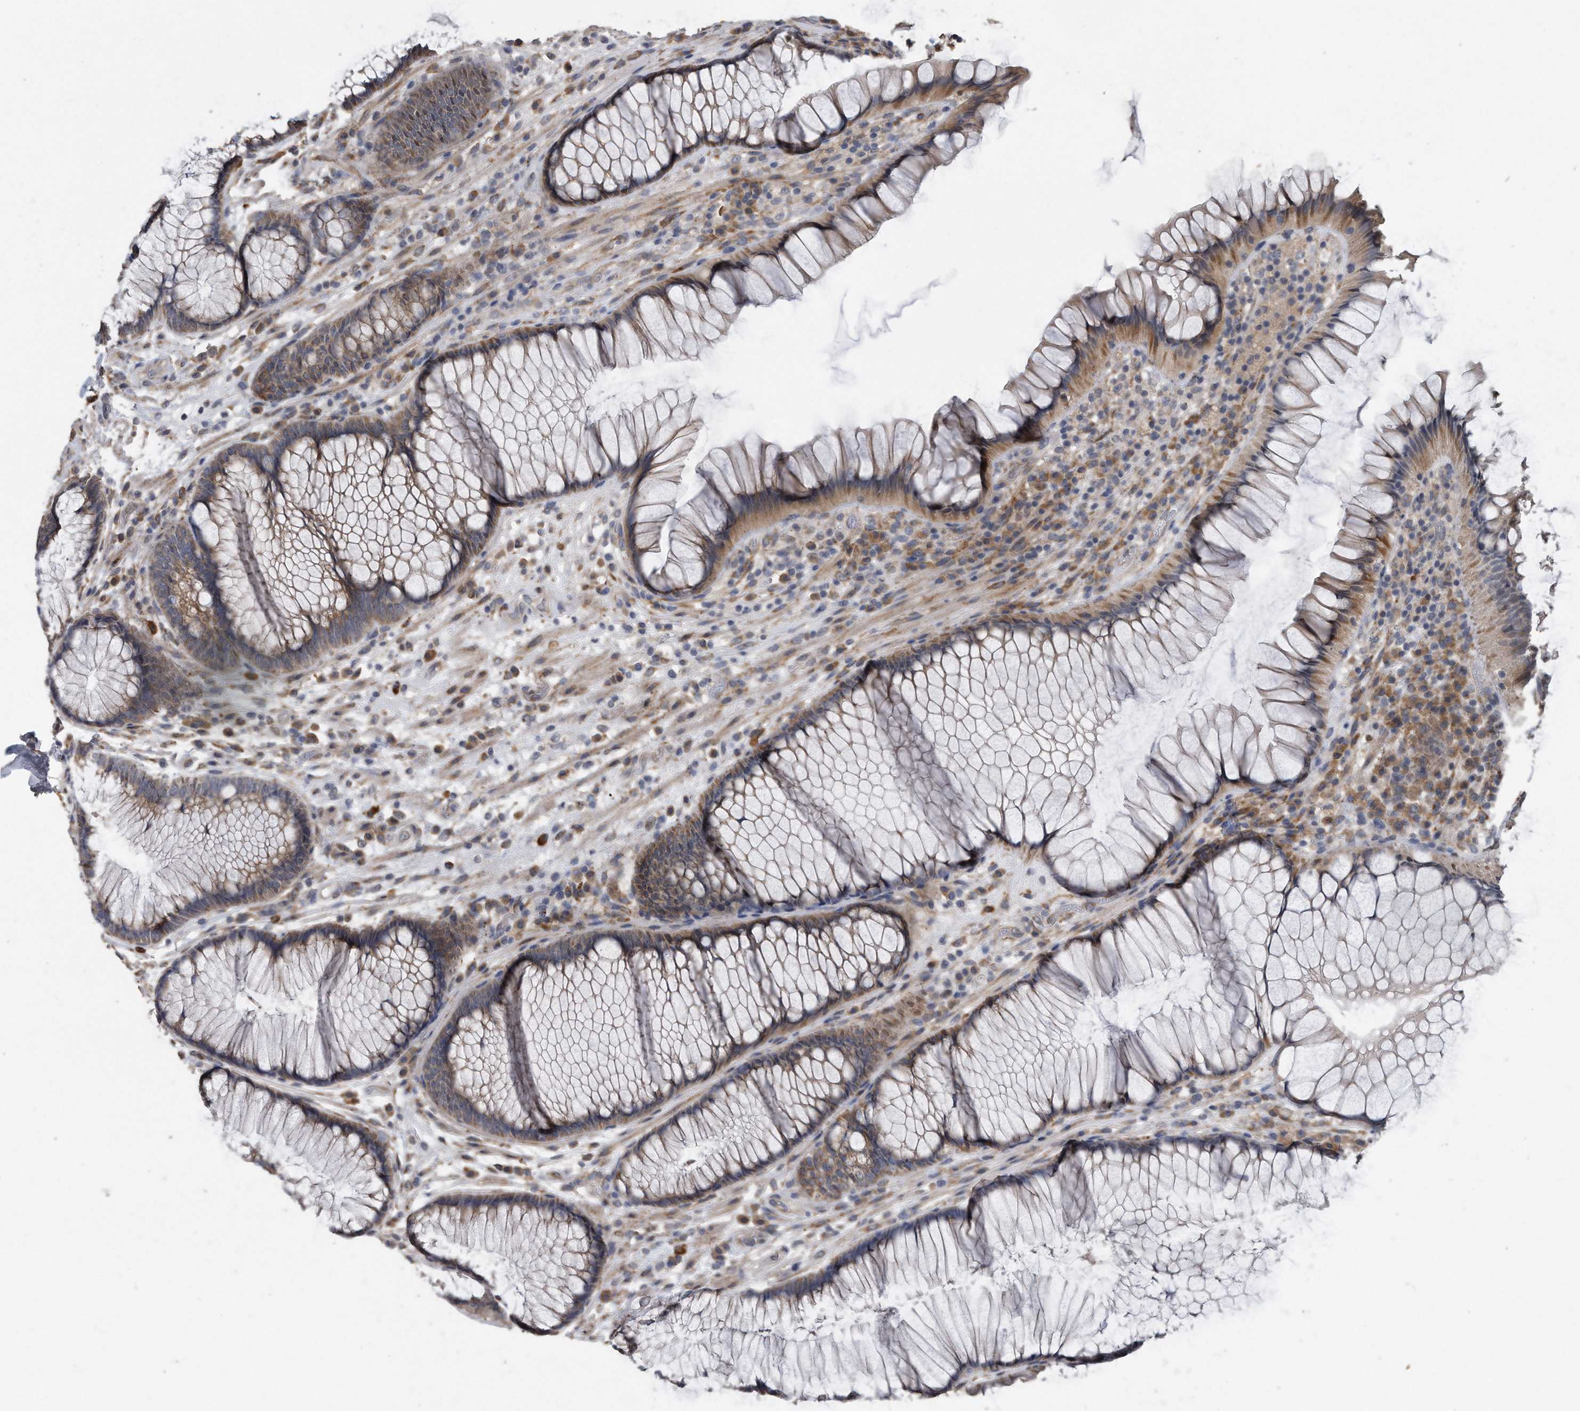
{"staining": {"intensity": "moderate", "quantity": "25%-75%", "location": "cytoplasmic/membranous"}, "tissue": "rectum", "cell_type": "Glandular cells", "image_type": "normal", "snomed": [{"axis": "morphology", "description": "Normal tissue, NOS"}, {"axis": "topography", "description": "Rectum"}], "caption": "A brown stain highlights moderate cytoplasmic/membranous positivity of a protein in glandular cells of unremarkable rectum.", "gene": "PCLO", "patient": {"sex": "male", "age": 51}}